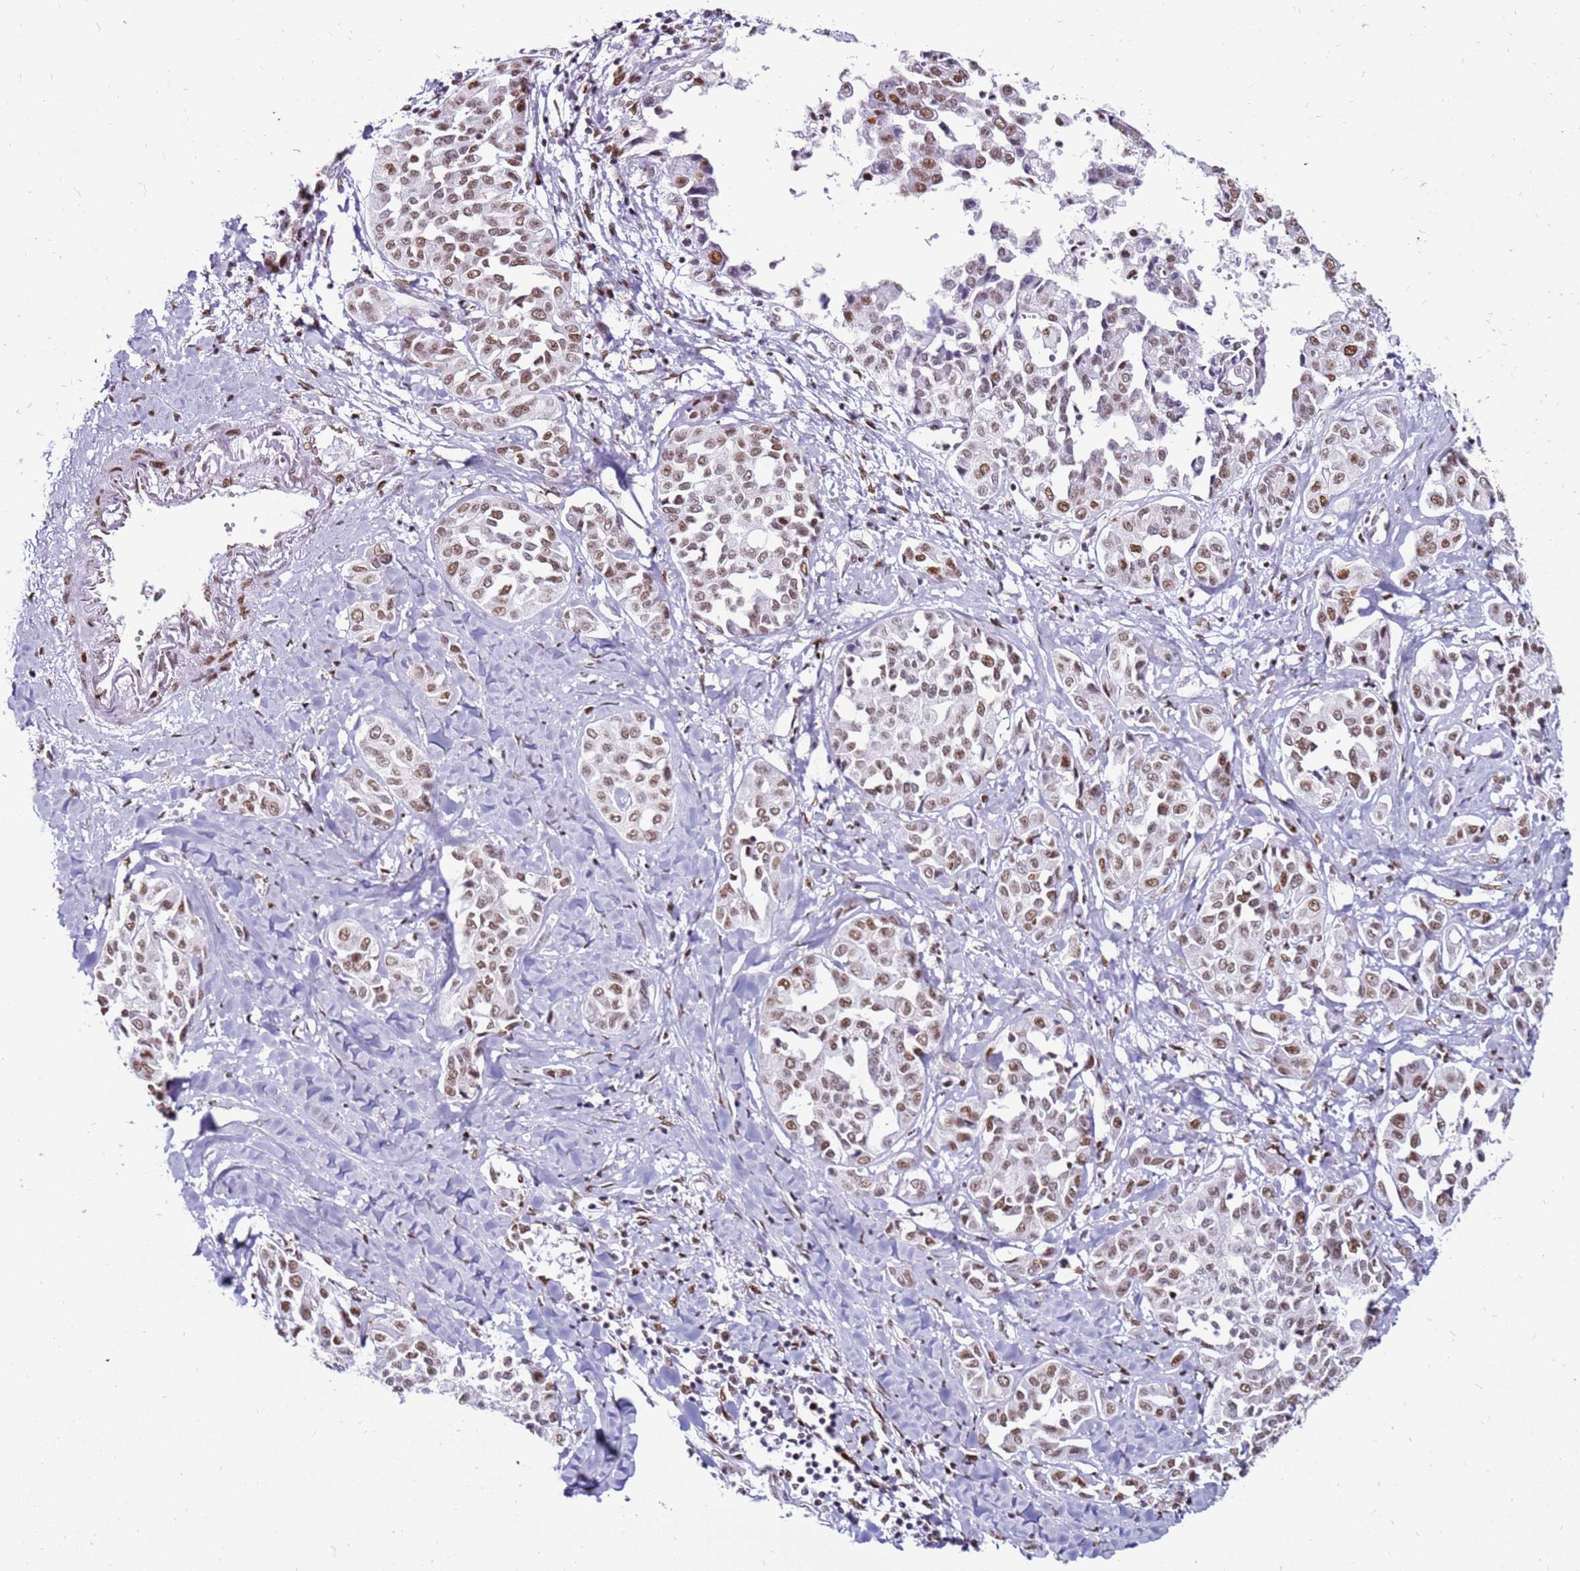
{"staining": {"intensity": "moderate", "quantity": "25%-75%", "location": "nuclear"}, "tissue": "liver cancer", "cell_type": "Tumor cells", "image_type": "cancer", "snomed": [{"axis": "morphology", "description": "Cholangiocarcinoma"}, {"axis": "topography", "description": "Liver"}], "caption": "Human liver cholangiocarcinoma stained with a protein marker demonstrates moderate staining in tumor cells.", "gene": "KPNA4", "patient": {"sex": "female", "age": 77}}